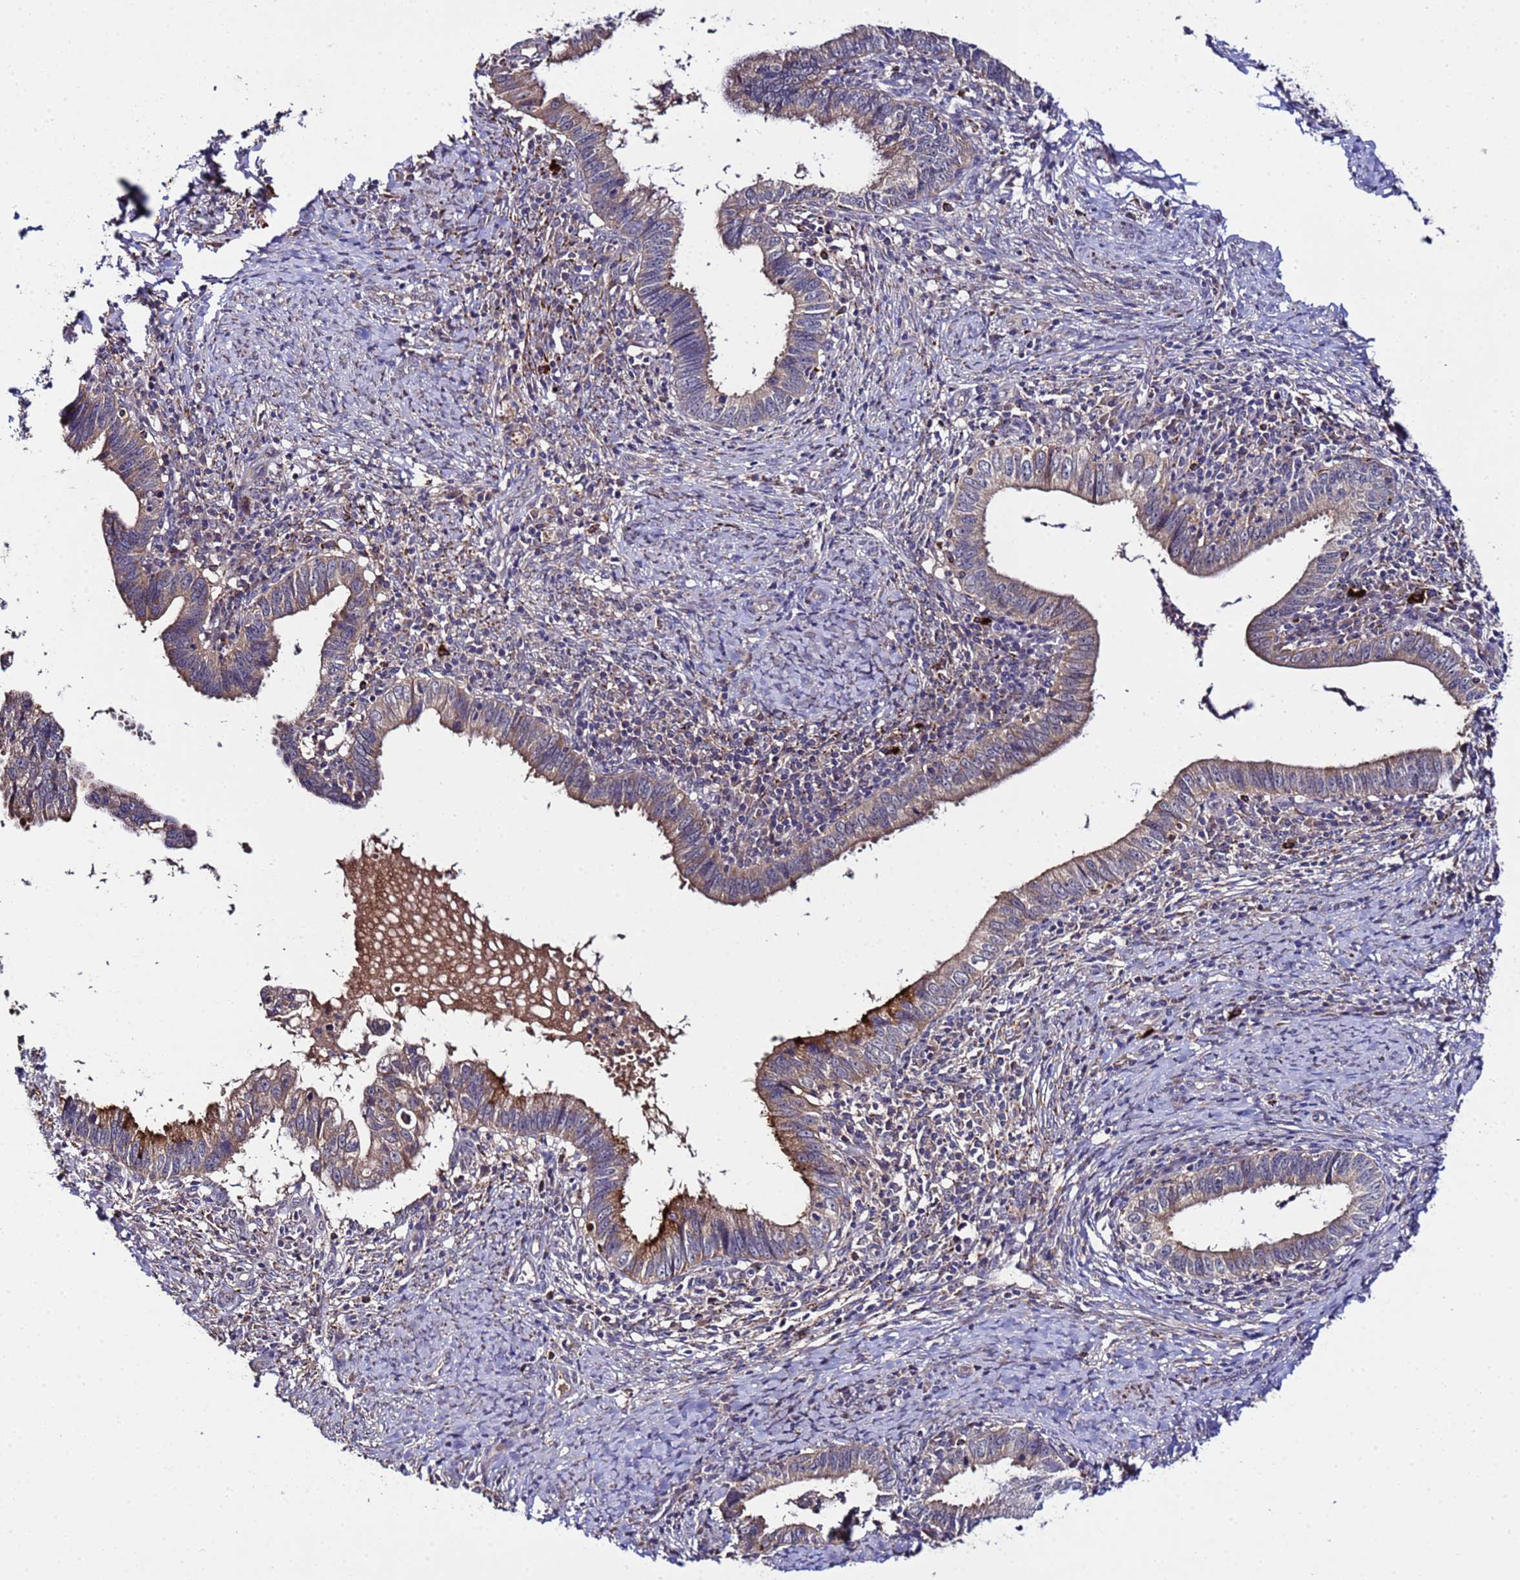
{"staining": {"intensity": "moderate", "quantity": "<25%", "location": "cytoplasmic/membranous"}, "tissue": "cervical cancer", "cell_type": "Tumor cells", "image_type": "cancer", "snomed": [{"axis": "morphology", "description": "Adenocarcinoma, NOS"}, {"axis": "topography", "description": "Cervix"}], "caption": "Immunohistochemical staining of human adenocarcinoma (cervical) exhibits moderate cytoplasmic/membranous protein positivity in about <25% of tumor cells.", "gene": "PLXDC2", "patient": {"sex": "female", "age": 36}}